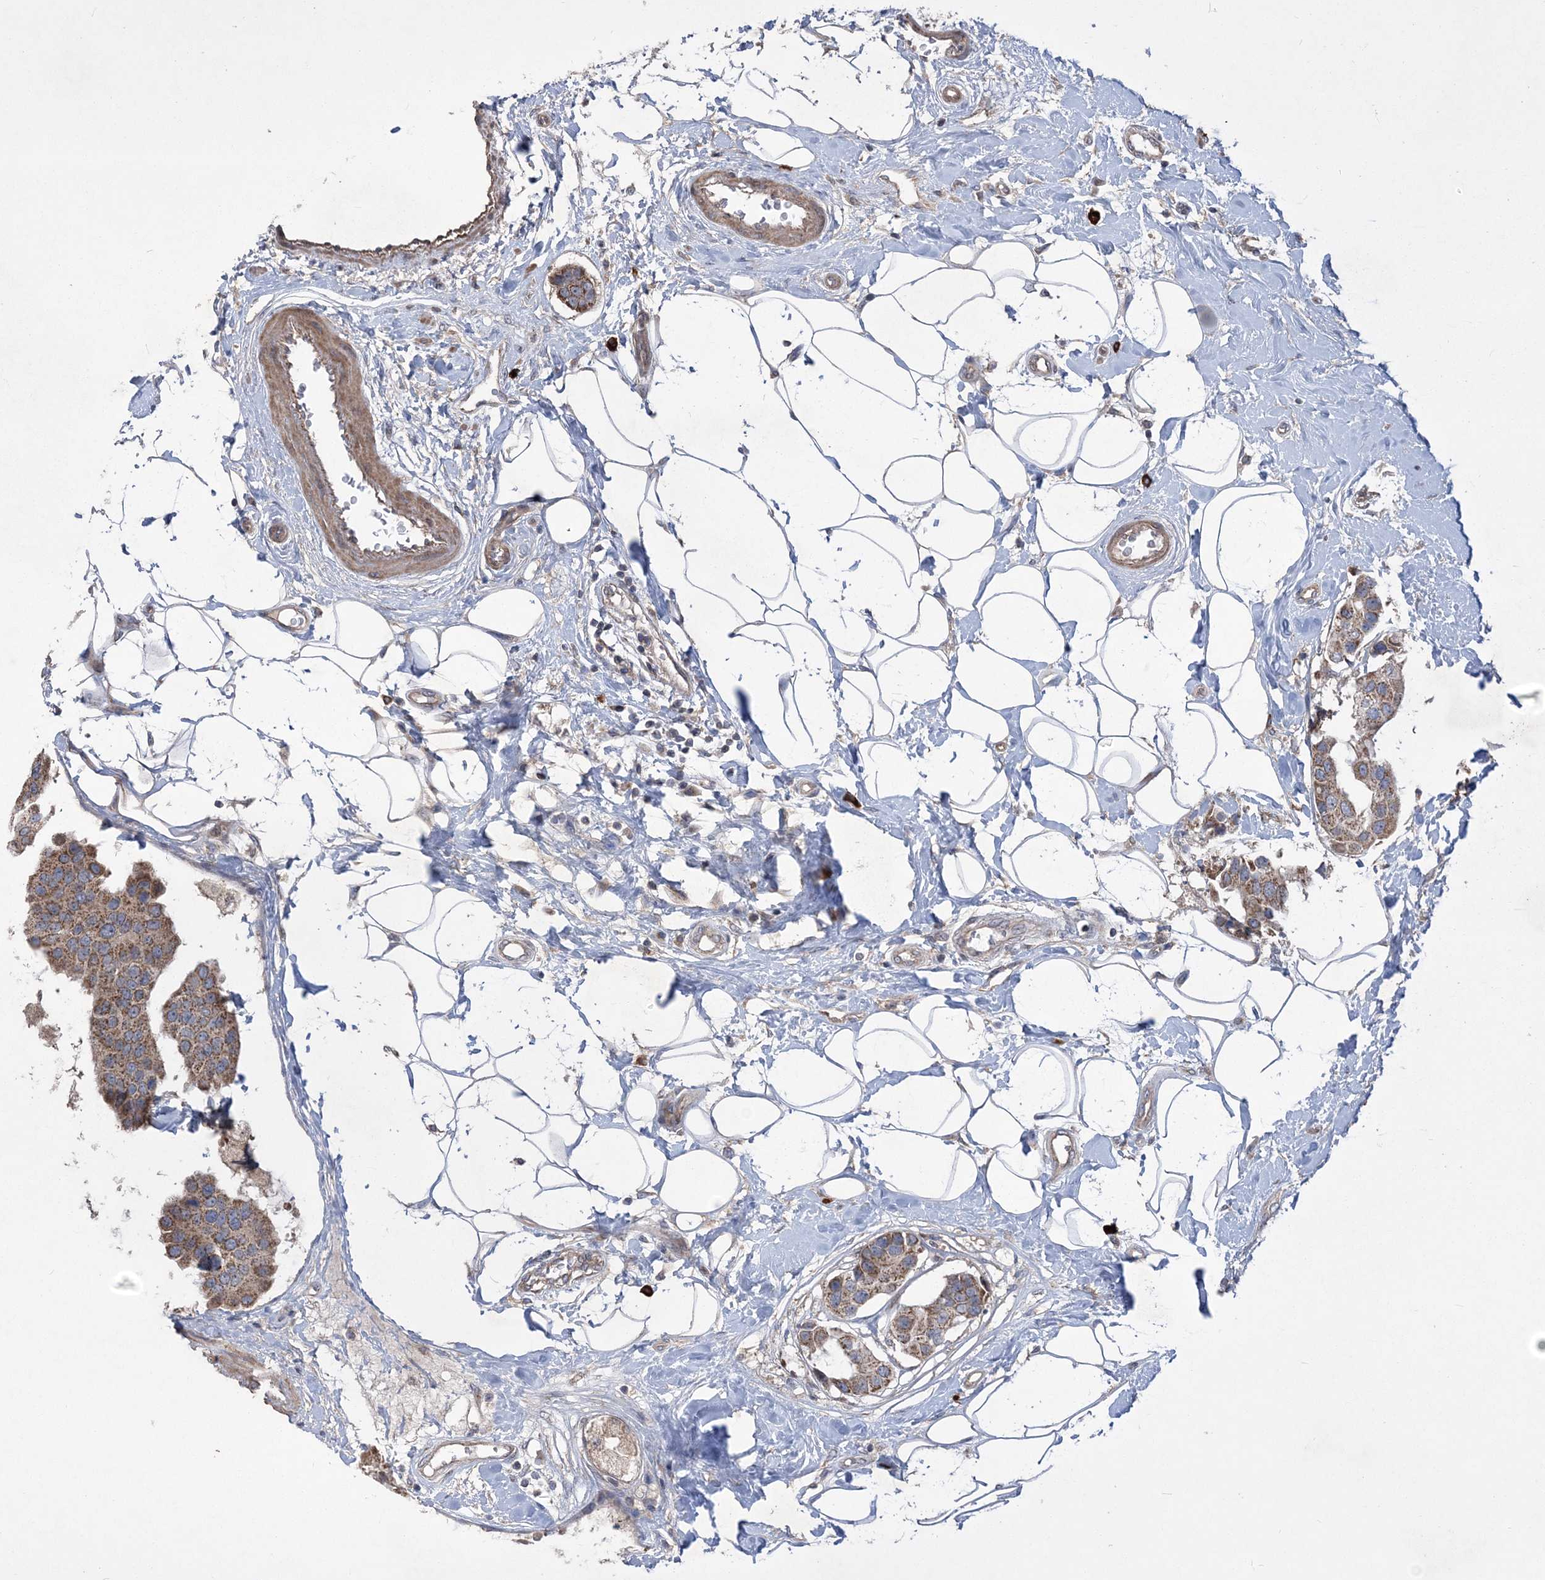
{"staining": {"intensity": "moderate", "quantity": ">75%", "location": "cytoplasmic/membranous"}, "tissue": "breast cancer", "cell_type": "Tumor cells", "image_type": "cancer", "snomed": [{"axis": "morphology", "description": "Normal tissue, NOS"}, {"axis": "morphology", "description": "Duct carcinoma"}, {"axis": "topography", "description": "Breast"}], "caption": "Protein expression analysis of human breast cancer reveals moderate cytoplasmic/membranous expression in about >75% of tumor cells.", "gene": "MTRF1L", "patient": {"sex": "female", "age": 39}}